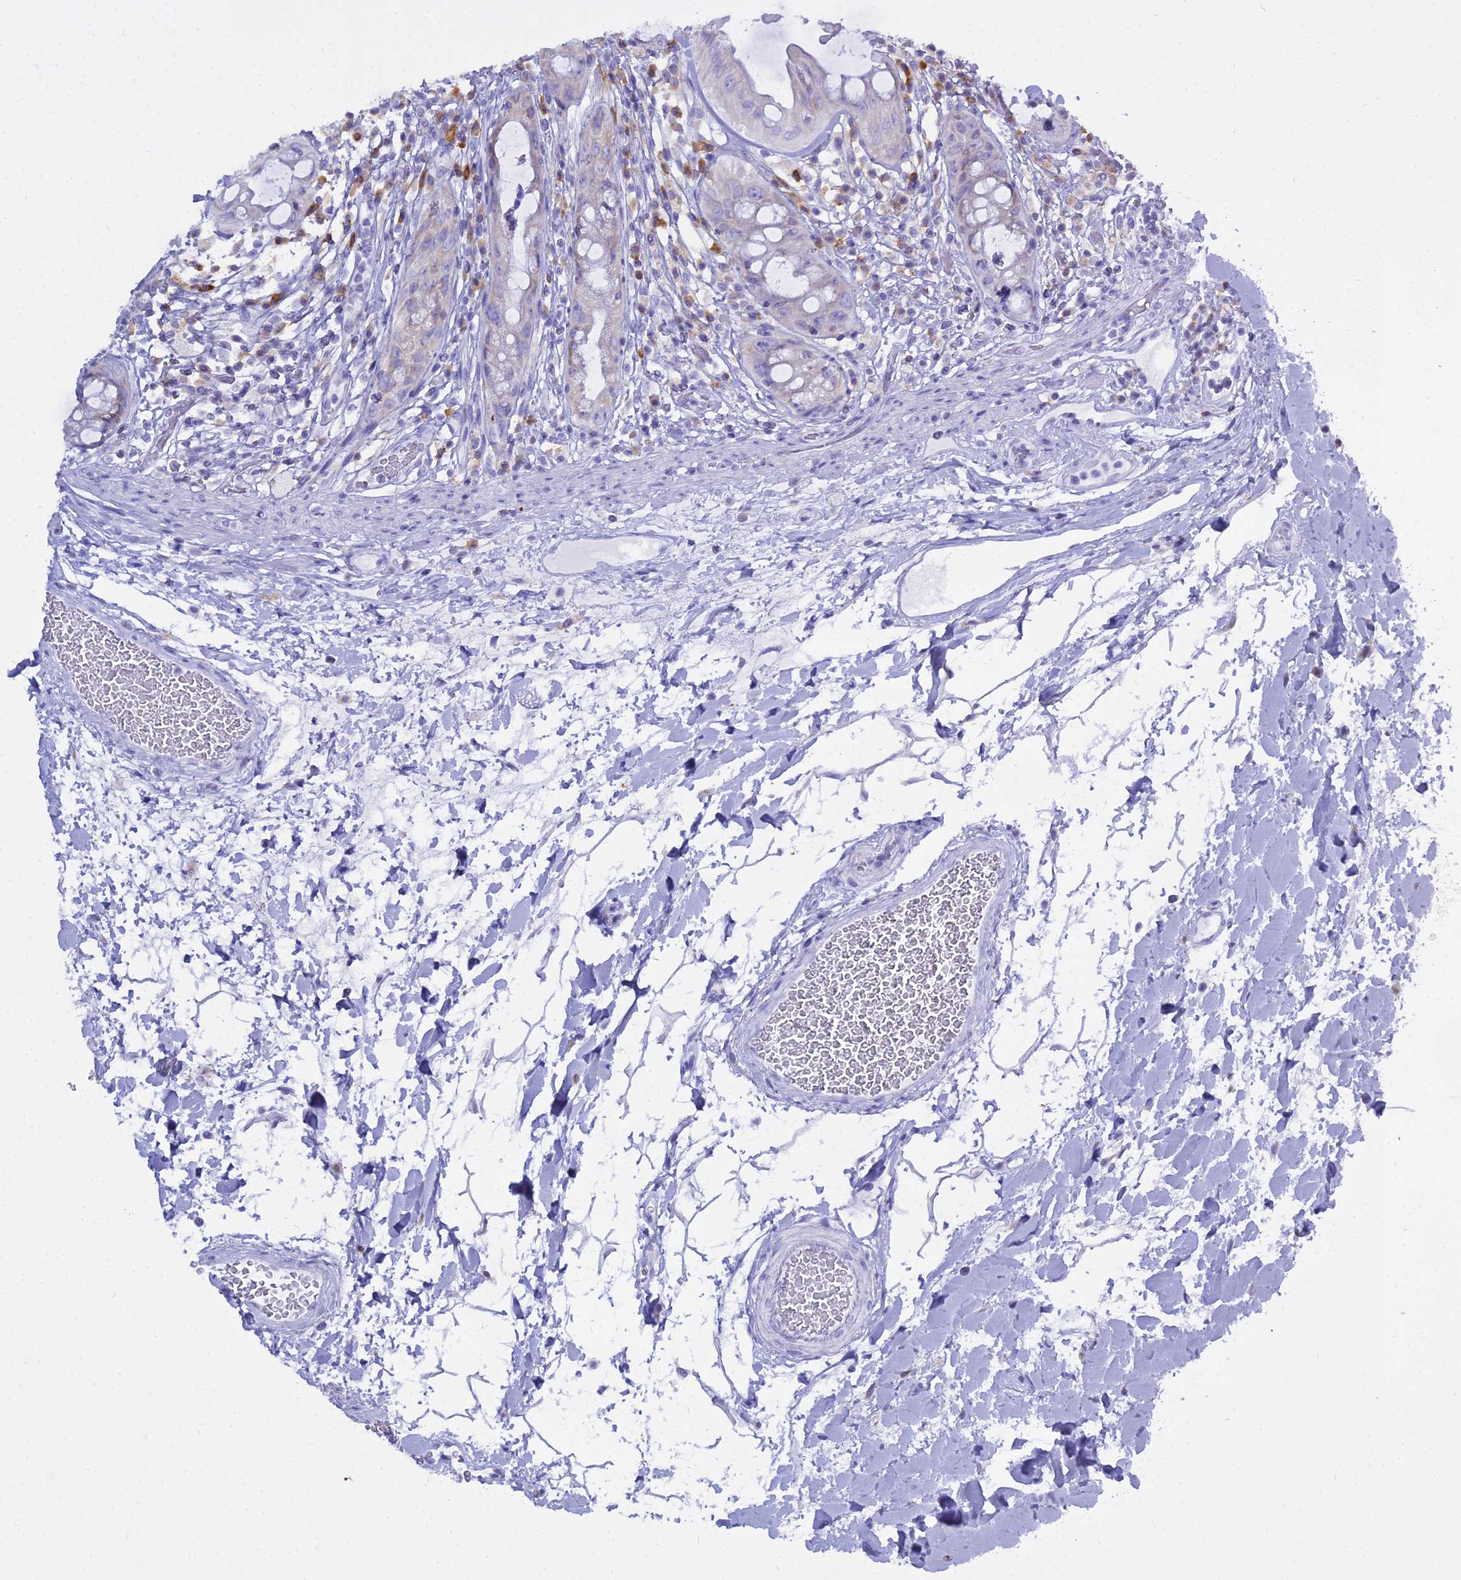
{"staining": {"intensity": "negative", "quantity": "none", "location": "none"}, "tissue": "rectum", "cell_type": "Glandular cells", "image_type": "normal", "snomed": [{"axis": "morphology", "description": "Normal tissue, NOS"}, {"axis": "topography", "description": "Rectum"}], "caption": "A histopathology image of rectum stained for a protein displays no brown staining in glandular cells.", "gene": "CD5", "patient": {"sex": "female", "age": 57}}